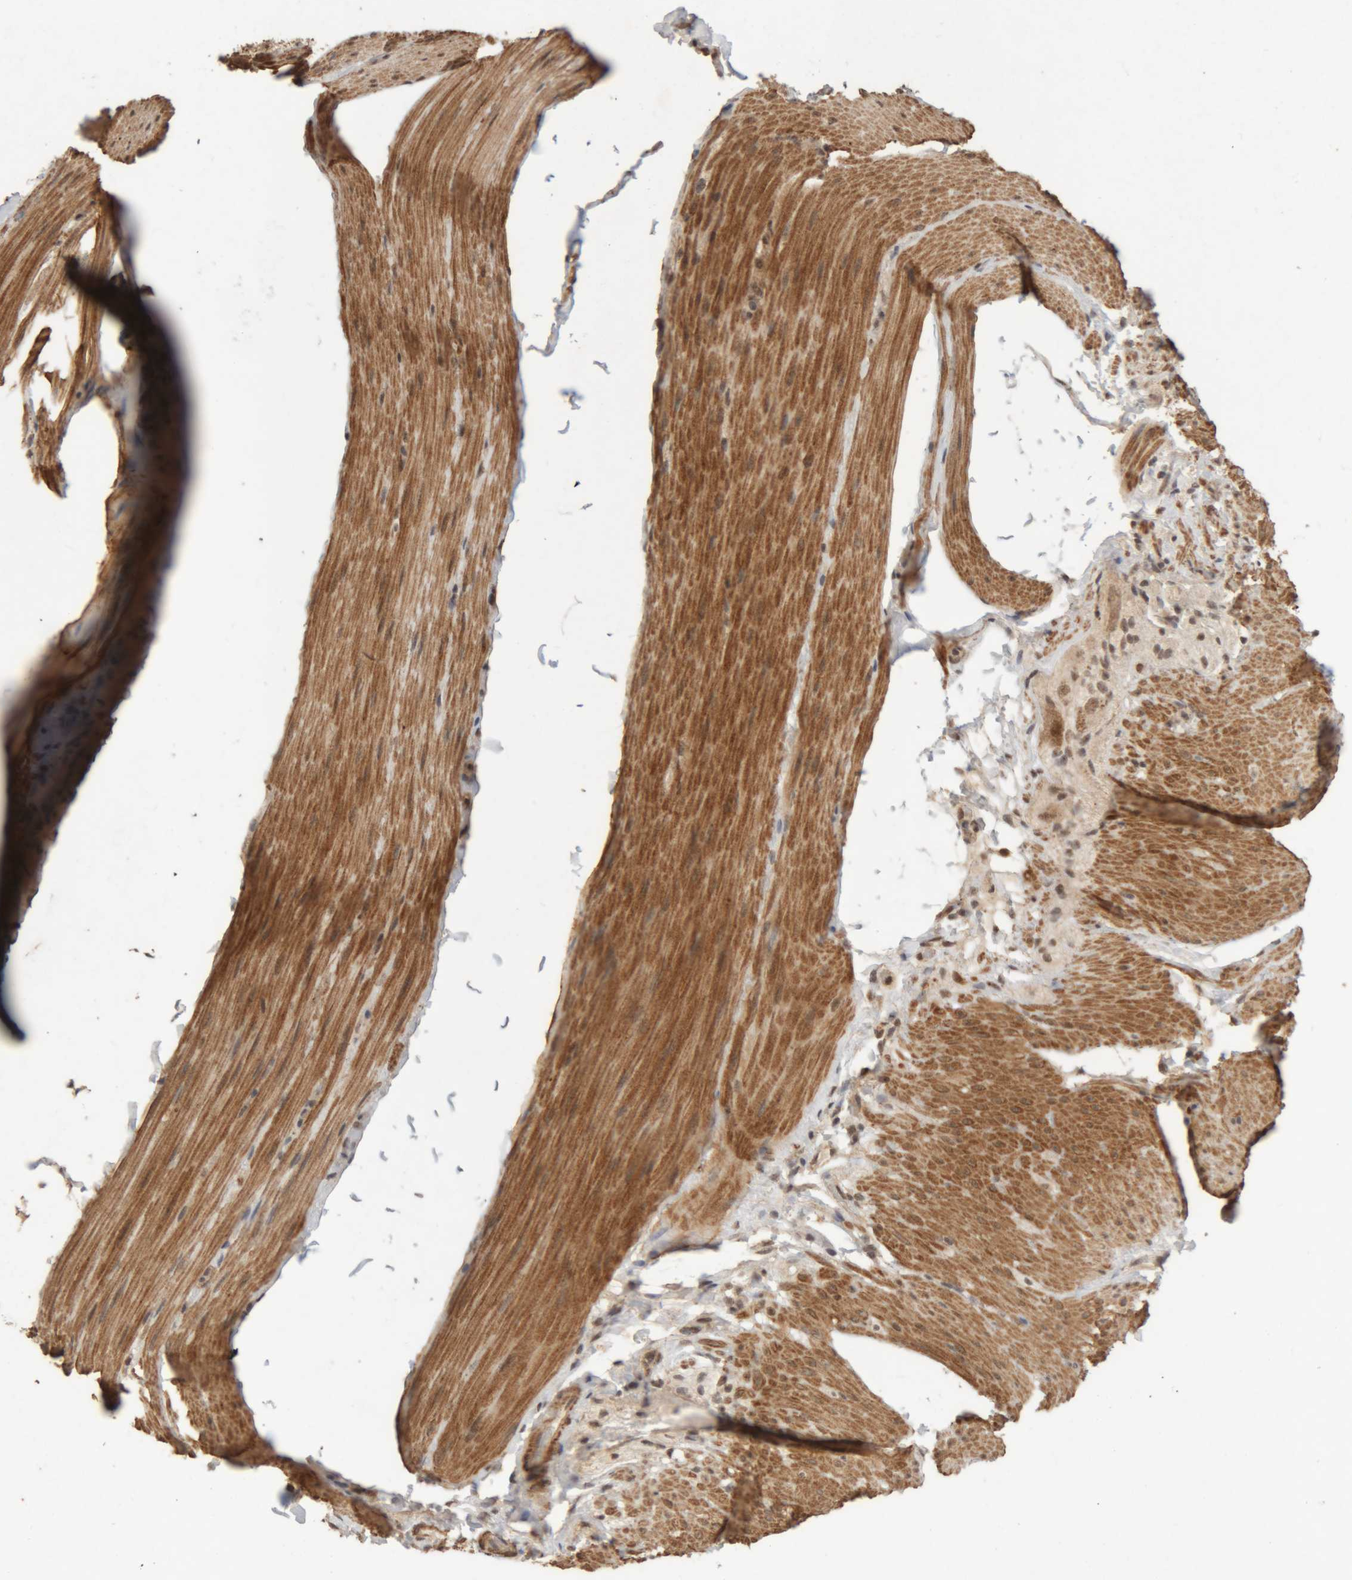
{"staining": {"intensity": "moderate", "quantity": ">75%", "location": "cytoplasmic/membranous"}, "tissue": "smooth muscle", "cell_type": "Smooth muscle cells", "image_type": "normal", "snomed": [{"axis": "morphology", "description": "Normal tissue, NOS"}, {"axis": "topography", "description": "Smooth muscle"}, {"axis": "topography", "description": "Small intestine"}], "caption": "The histopathology image reveals a brown stain indicating the presence of a protein in the cytoplasmic/membranous of smooth muscle cells in smooth muscle. The staining is performed using DAB brown chromogen to label protein expression. The nuclei are counter-stained blue using hematoxylin.", "gene": "KEAP1", "patient": {"sex": "female", "age": 84}}